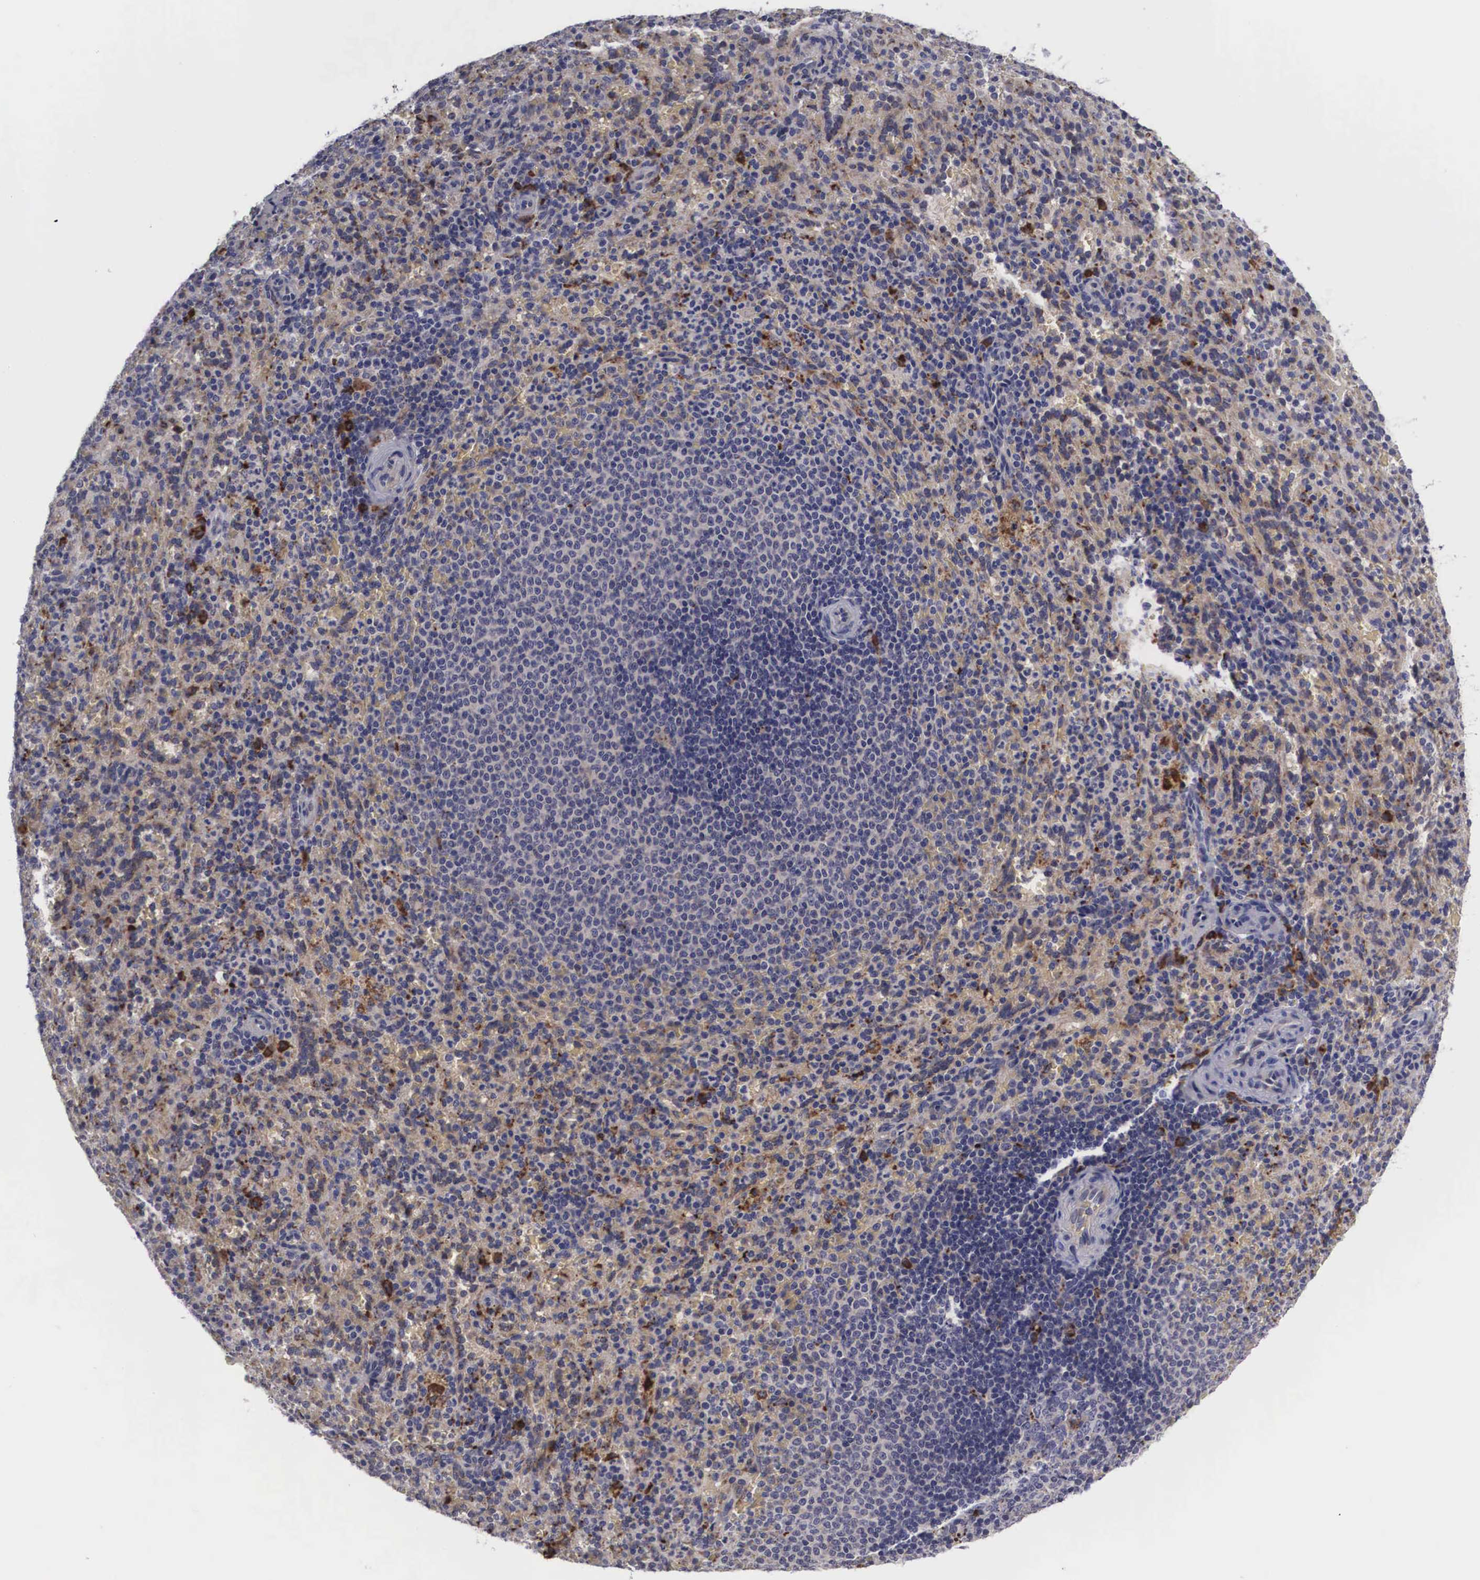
{"staining": {"intensity": "strong", "quantity": "<25%", "location": "cytoplasmic/membranous"}, "tissue": "spleen", "cell_type": "Cells in red pulp", "image_type": "normal", "snomed": [{"axis": "morphology", "description": "Normal tissue, NOS"}, {"axis": "topography", "description": "Spleen"}], "caption": "Spleen stained with a protein marker exhibits strong staining in cells in red pulp.", "gene": "CRELD2", "patient": {"sex": "female", "age": 21}}